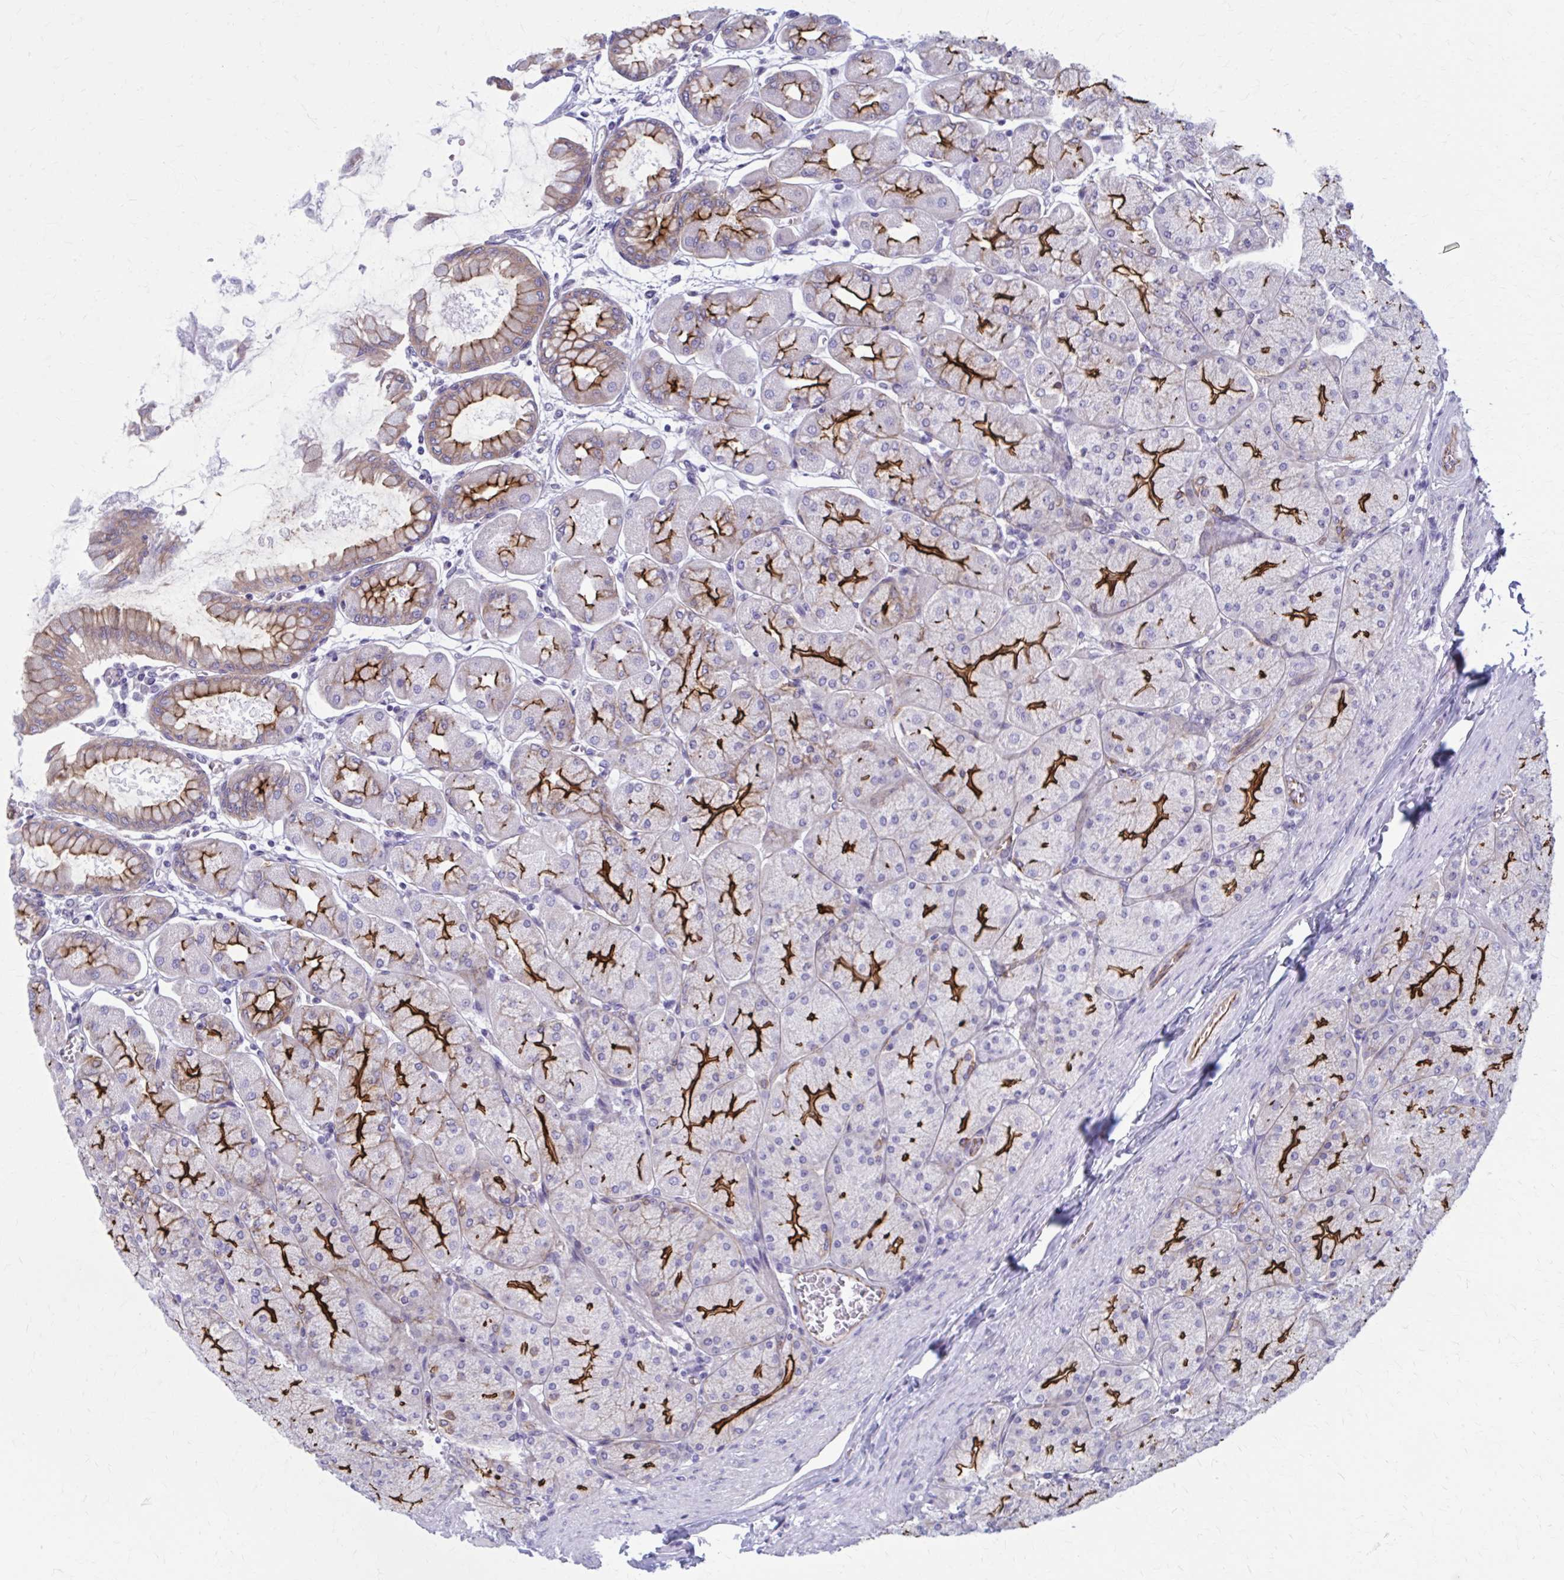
{"staining": {"intensity": "strong", "quantity": ">75%", "location": "cytoplasmic/membranous"}, "tissue": "stomach", "cell_type": "Glandular cells", "image_type": "normal", "snomed": [{"axis": "morphology", "description": "Normal tissue, NOS"}, {"axis": "topography", "description": "Stomach, upper"}], "caption": "Protein expression by immunohistochemistry (IHC) displays strong cytoplasmic/membranous expression in approximately >75% of glandular cells in benign stomach.", "gene": "ZDHHC7", "patient": {"sex": "female", "age": 56}}